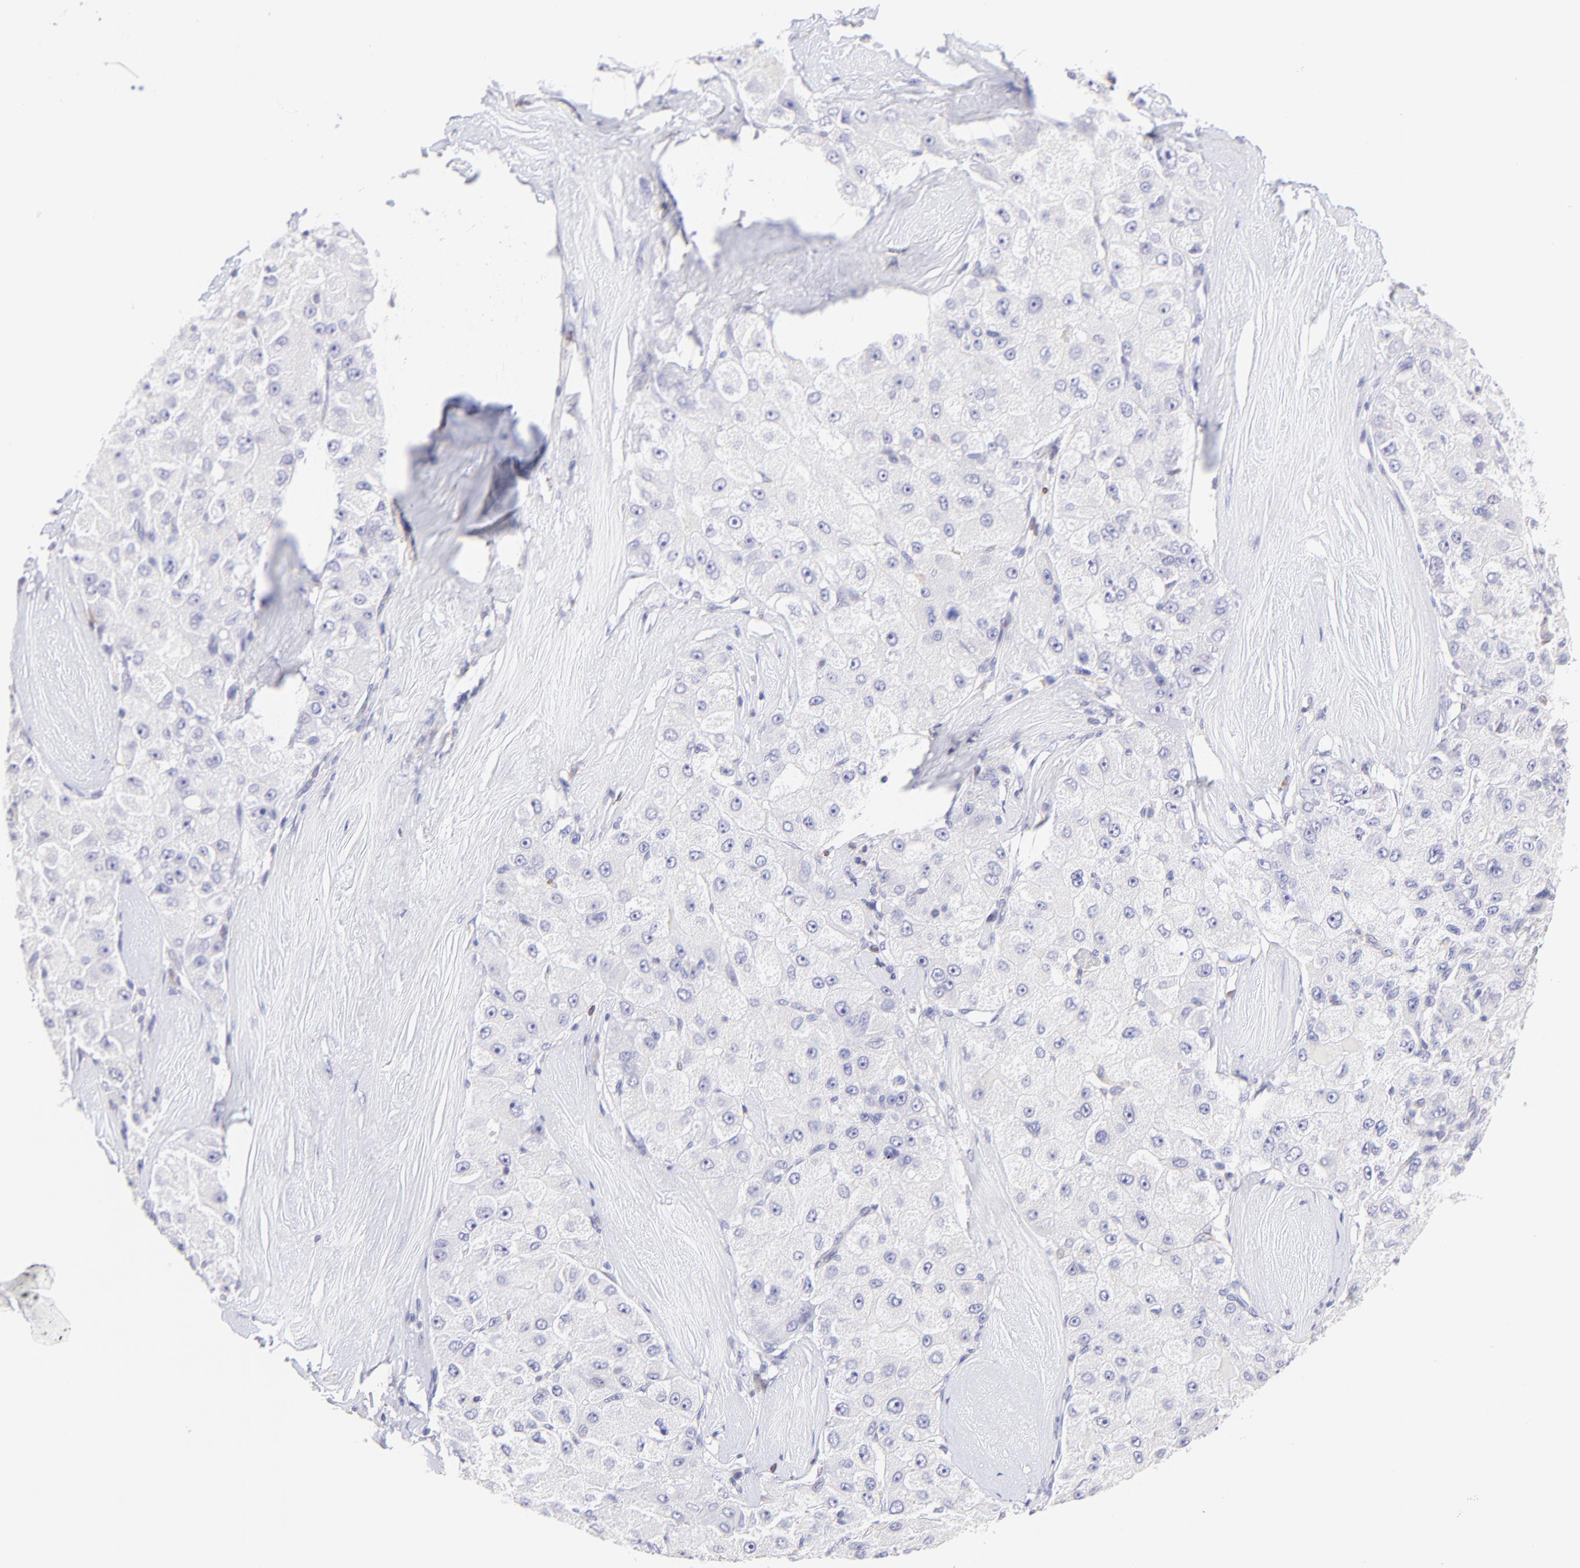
{"staining": {"intensity": "negative", "quantity": "none", "location": "none"}, "tissue": "liver cancer", "cell_type": "Tumor cells", "image_type": "cancer", "snomed": [{"axis": "morphology", "description": "Carcinoma, Hepatocellular, NOS"}, {"axis": "topography", "description": "Liver"}], "caption": "This is an immunohistochemistry photomicrograph of human hepatocellular carcinoma (liver). There is no expression in tumor cells.", "gene": "IRAG2", "patient": {"sex": "male", "age": 80}}